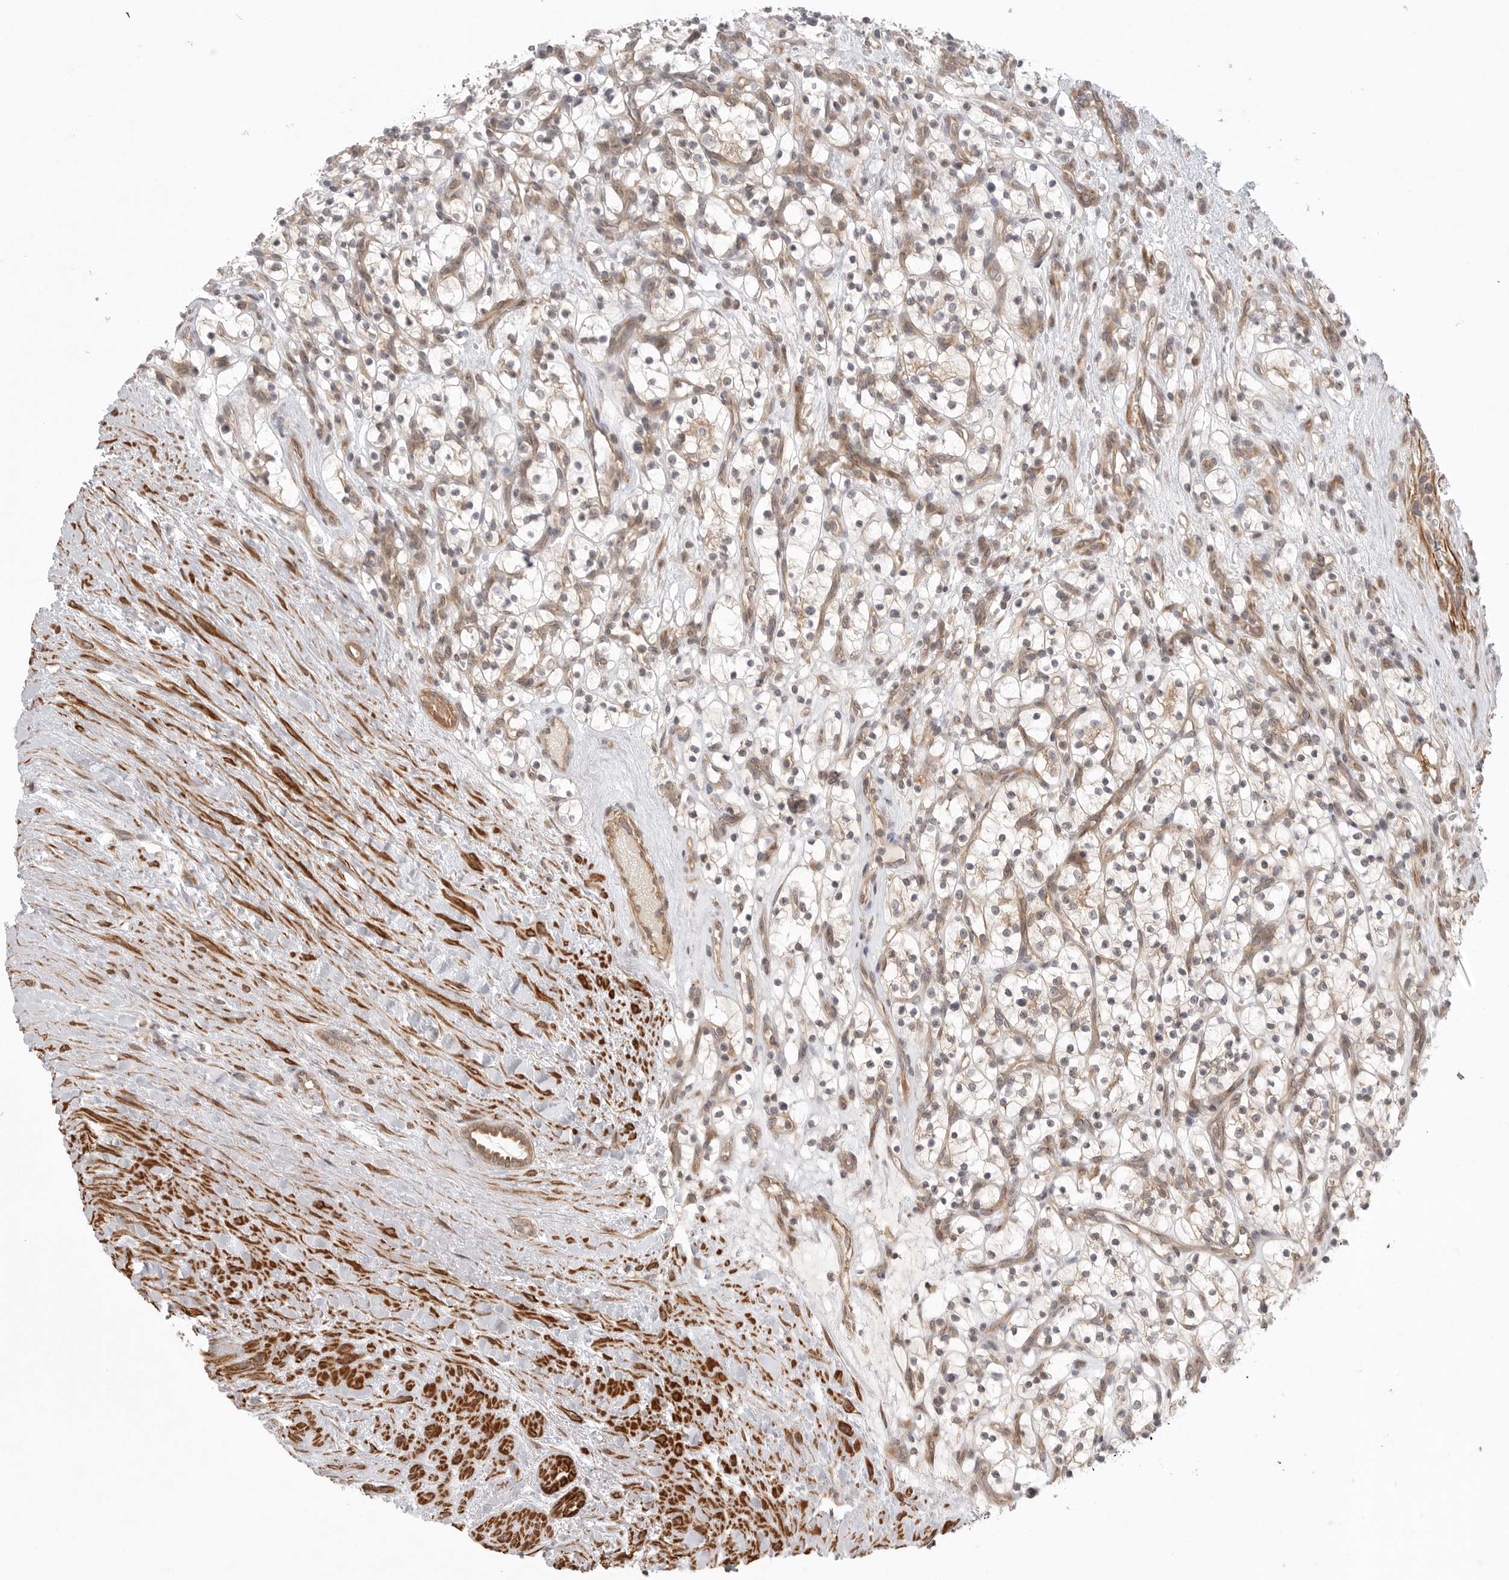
{"staining": {"intensity": "weak", "quantity": ">75%", "location": "cytoplasmic/membranous"}, "tissue": "renal cancer", "cell_type": "Tumor cells", "image_type": "cancer", "snomed": [{"axis": "morphology", "description": "Adenocarcinoma, NOS"}, {"axis": "topography", "description": "Kidney"}], "caption": "Protein staining of renal cancer (adenocarcinoma) tissue exhibits weak cytoplasmic/membranous expression in approximately >75% of tumor cells.", "gene": "CCPG1", "patient": {"sex": "female", "age": 57}}